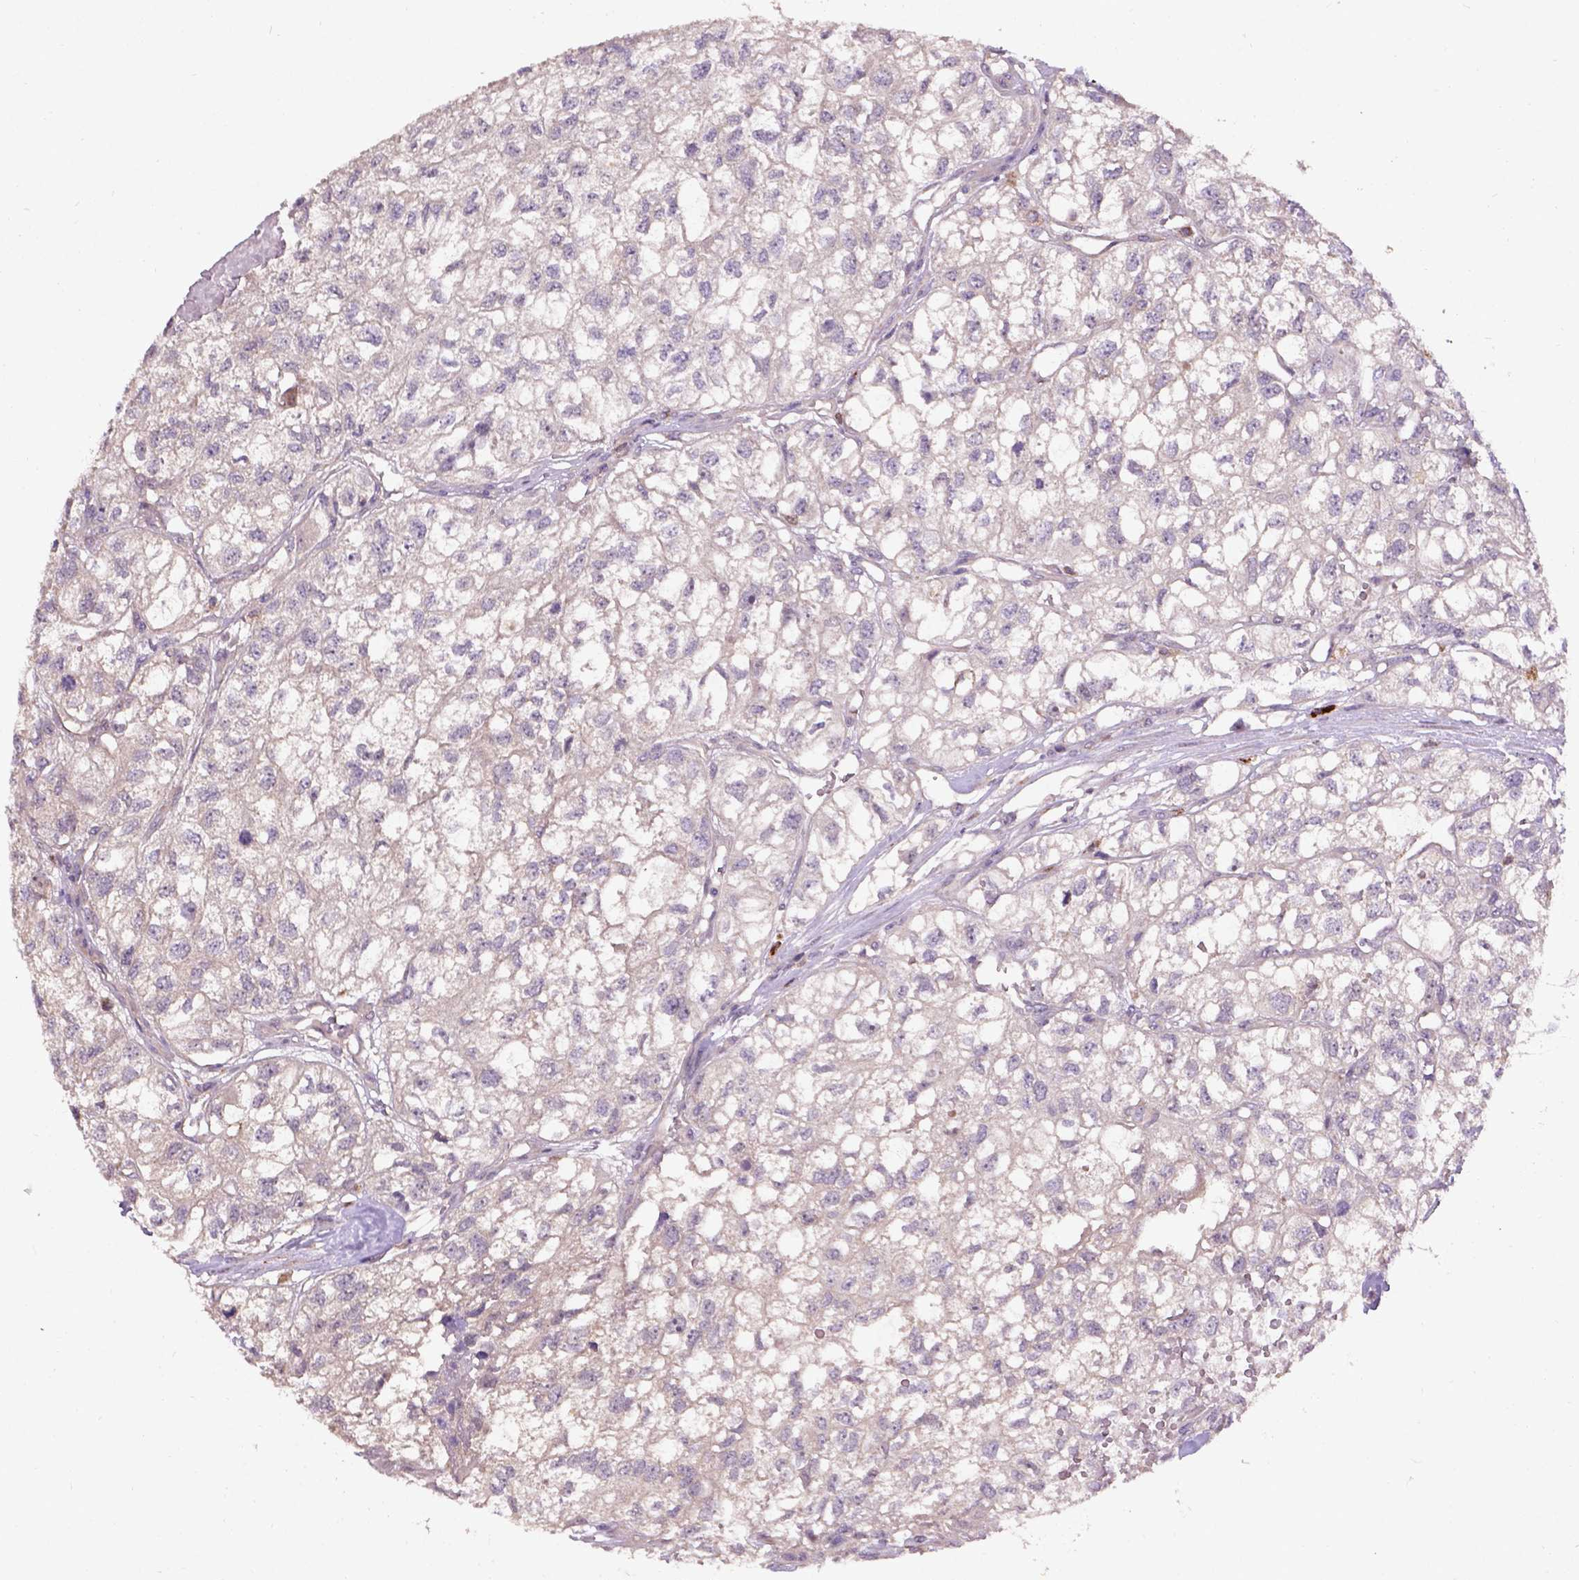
{"staining": {"intensity": "negative", "quantity": "none", "location": "none"}, "tissue": "renal cancer", "cell_type": "Tumor cells", "image_type": "cancer", "snomed": [{"axis": "morphology", "description": "Adenocarcinoma, NOS"}, {"axis": "topography", "description": "Kidney"}], "caption": "Immunohistochemical staining of human adenocarcinoma (renal) displays no significant positivity in tumor cells. Brightfield microscopy of immunohistochemistry (IHC) stained with DAB (3,3'-diaminobenzidine) (brown) and hematoxylin (blue), captured at high magnification.", "gene": "KBTBD8", "patient": {"sex": "male", "age": 56}}